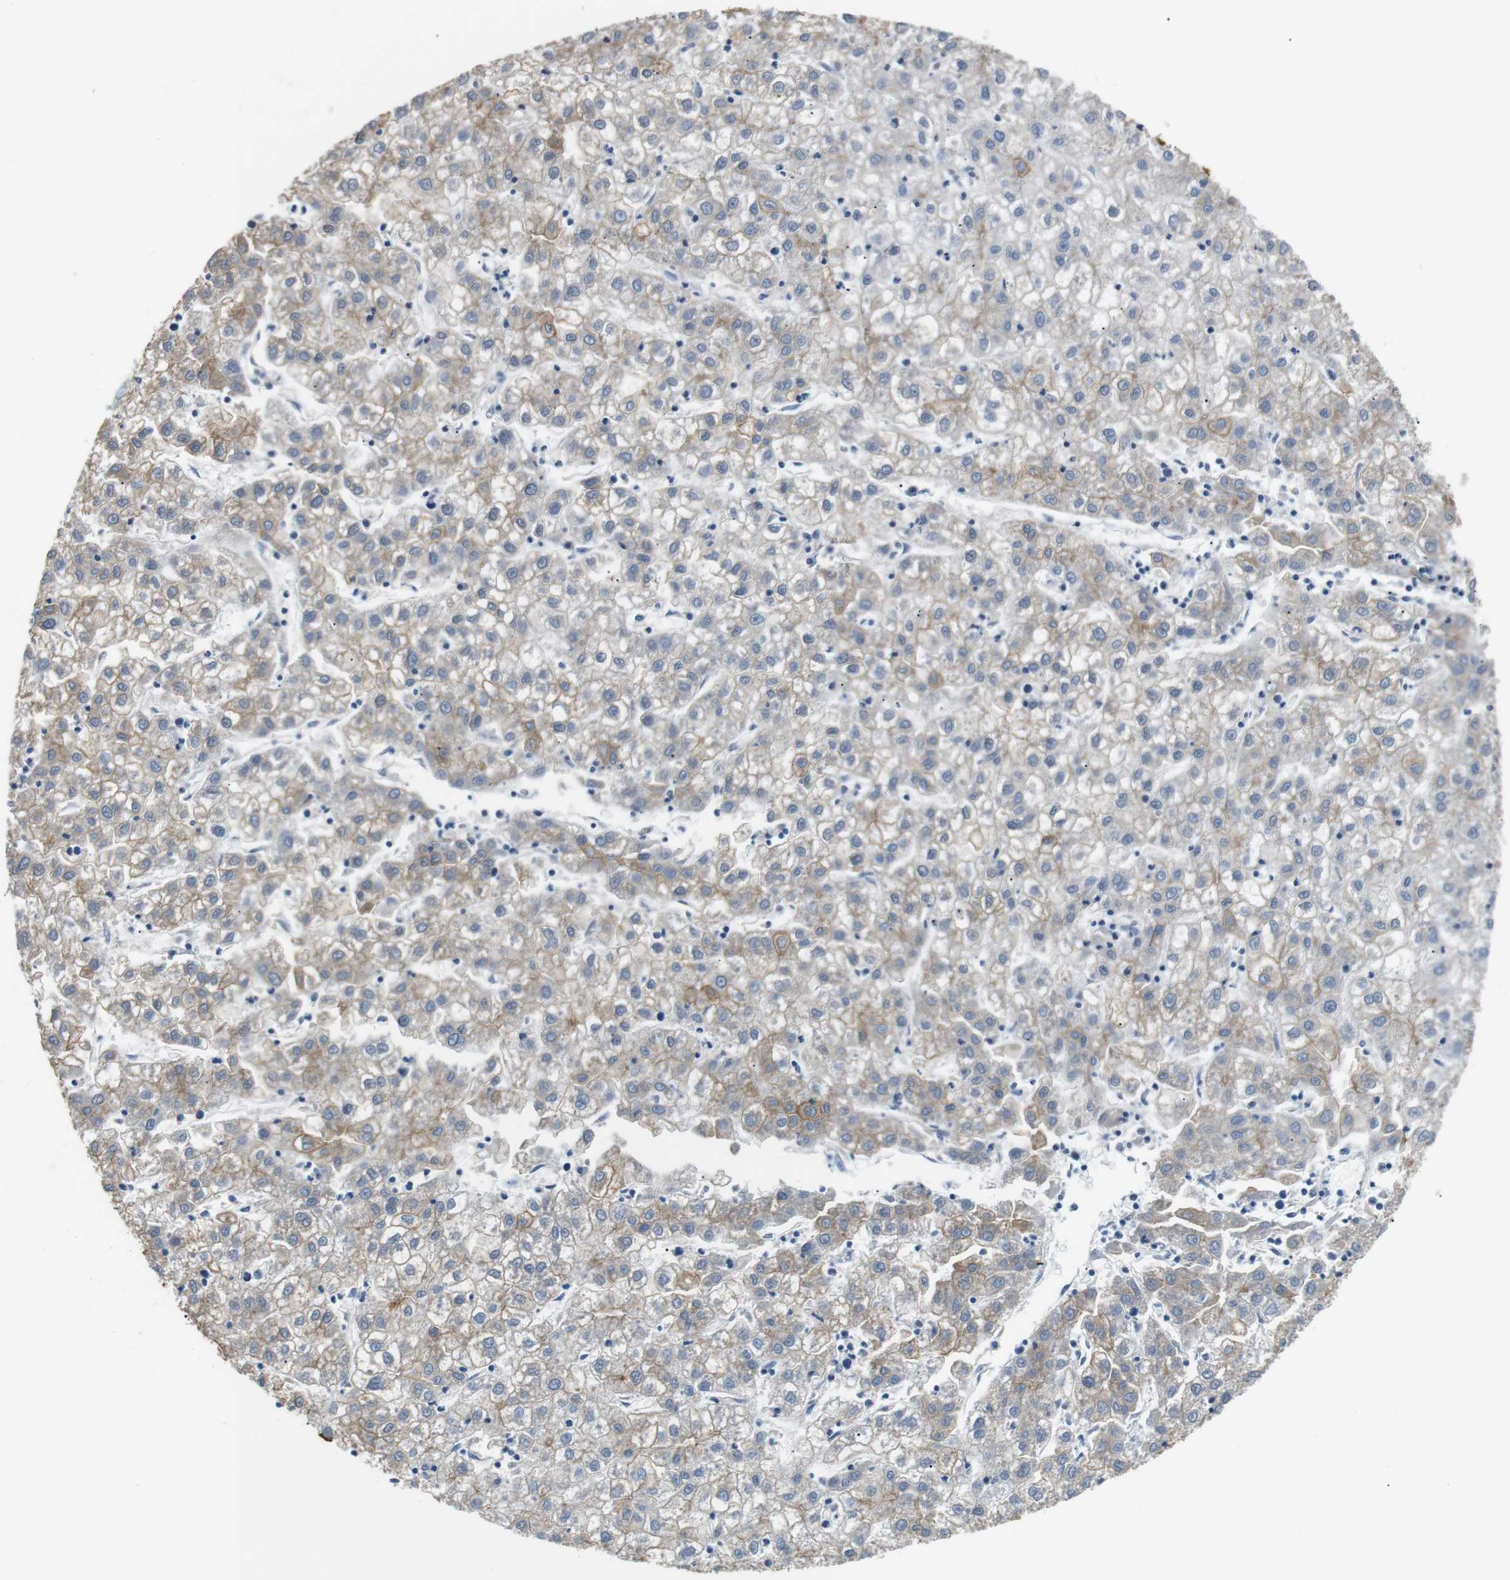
{"staining": {"intensity": "negative", "quantity": "none", "location": "none"}, "tissue": "liver cancer", "cell_type": "Tumor cells", "image_type": "cancer", "snomed": [{"axis": "morphology", "description": "Carcinoma, Hepatocellular, NOS"}, {"axis": "topography", "description": "Liver"}], "caption": "This is an immunohistochemistry histopathology image of human liver cancer. There is no expression in tumor cells.", "gene": "UNC5CL", "patient": {"sex": "male", "age": 72}}